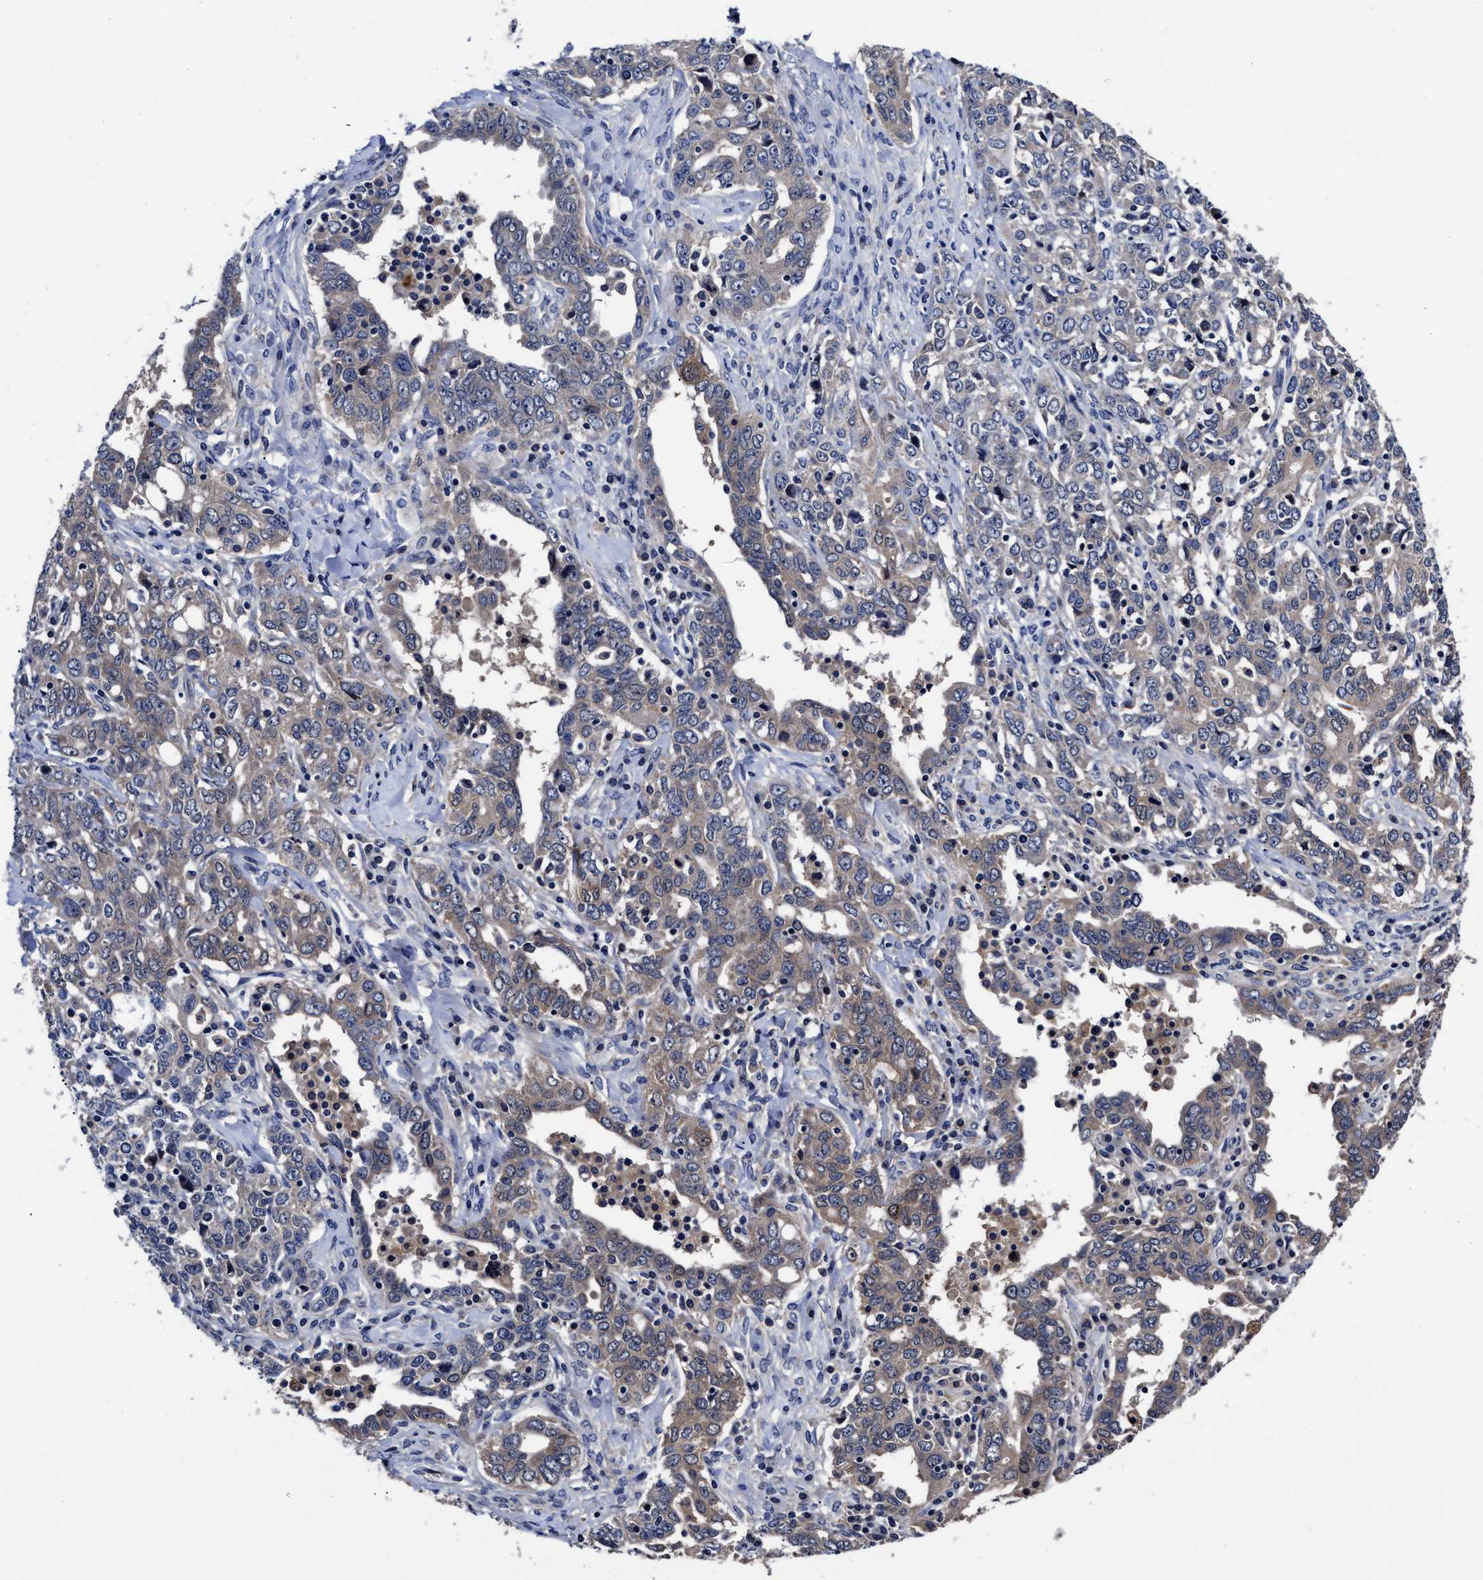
{"staining": {"intensity": "weak", "quantity": ">75%", "location": "cytoplasmic/membranous"}, "tissue": "ovarian cancer", "cell_type": "Tumor cells", "image_type": "cancer", "snomed": [{"axis": "morphology", "description": "Carcinoma, endometroid"}, {"axis": "topography", "description": "Ovary"}], "caption": "Human endometroid carcinoma (ovarian) stained with a protein marker reveals weak staining in tumor cells.", "gene": "SOCS5", "patient": {"sex": "female", "age": 62}}